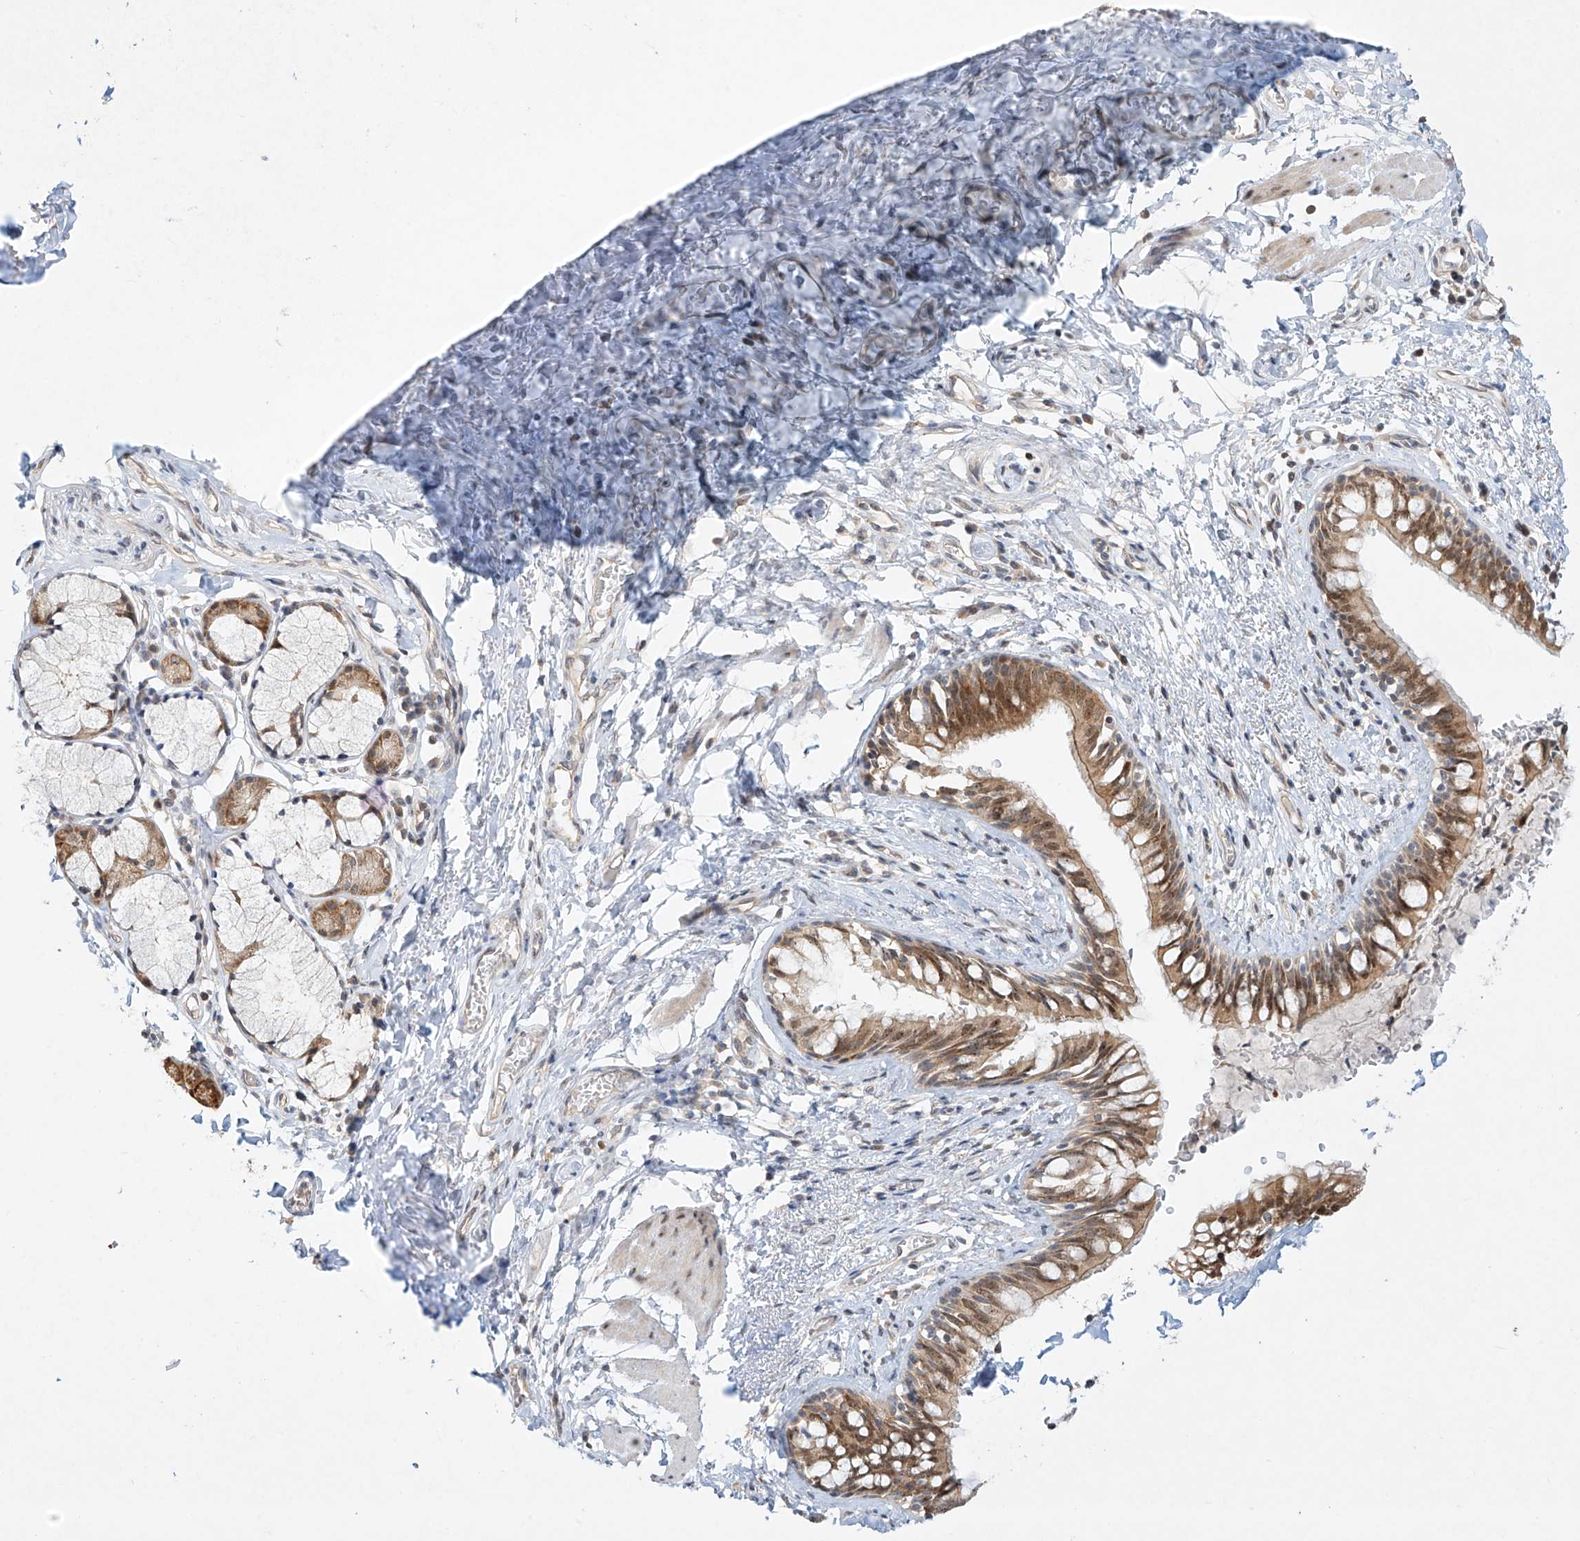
{"staining": {"intensity": "moderate", "quantity": ">75%", "location": "cytoplasmic/membranous,nuclear"}, "tissue": "bronchus", "cell_type": "Respiratory epithelial cells", "image_type": "normal", "snomed": [{"axis": "morphology", "description": "Normal tissue, NOS"}, {"axis": "topography", "description": "Cartilage tissue"}, {"axis": "topography", "description": "Bronchus"}], "caption": "This histopathology image reveals immunohistochemistry staining of normal bronchus, with medium moderate cytoplasmic/membranous,nuclear positivity in about >75% of respiratory epithelial cells.", "gene": "TASP1", "patient": {"sex": "female", "age": 36}}